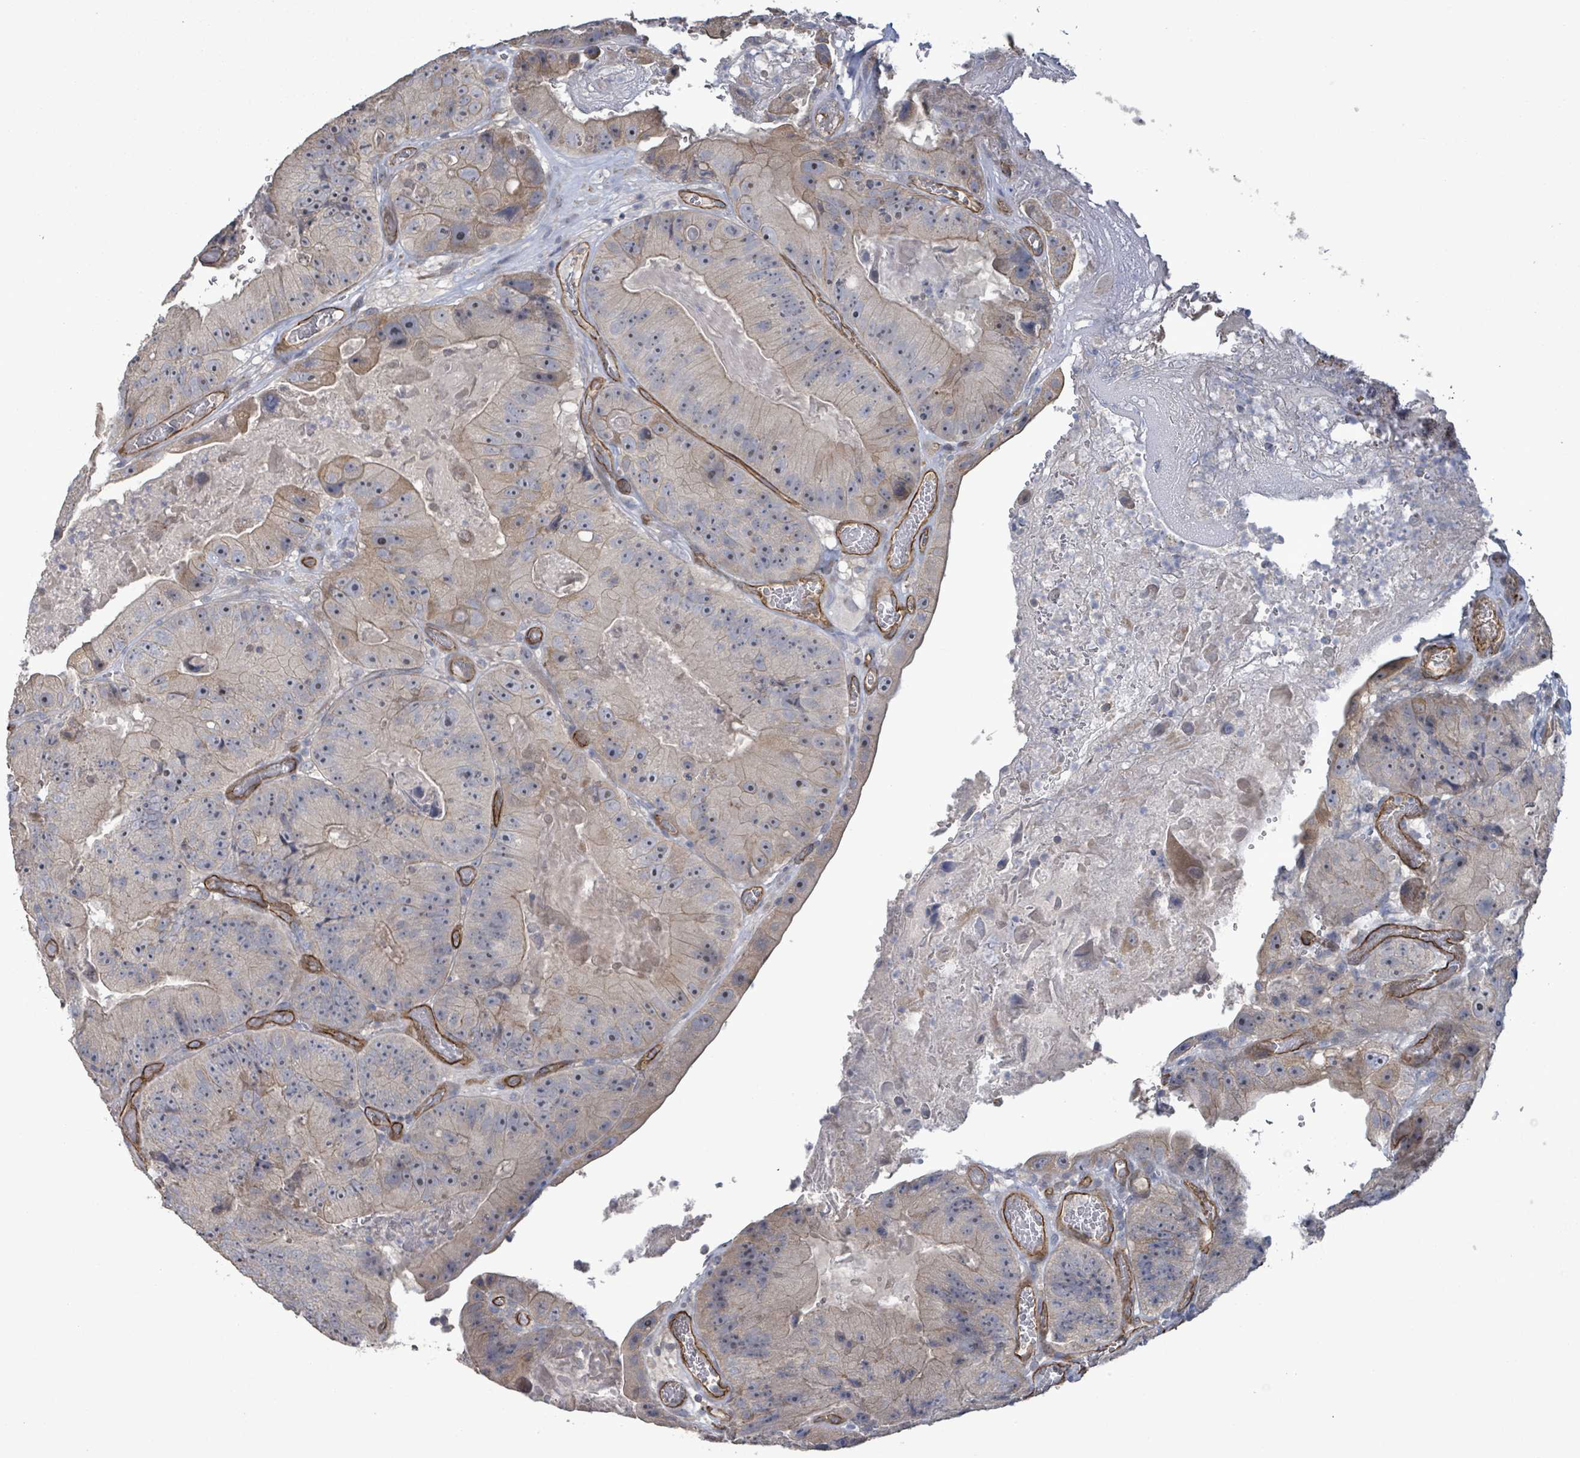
{"staining": {"intensity": "weak", "quantity": "<25%", "location": "cytoplasmic/membranous"}, "tissue": "colorectal cancer", "cell_type": "Tumor cells", "image_type": "cancer", "snomed": [{"axis": "morphology", "description": "Adenocarcinoma, NOS"}, {"axis": "topography", "description": "Colon"}], "caption": "The histopathology image displays no staining of tumor cells in adenocarcinoma (colorectal). (Immunohistochemistry, brightfield microscopy, high magnification).", "gene": "KANK3", "patient": {"sex": "female", "age": 86}}